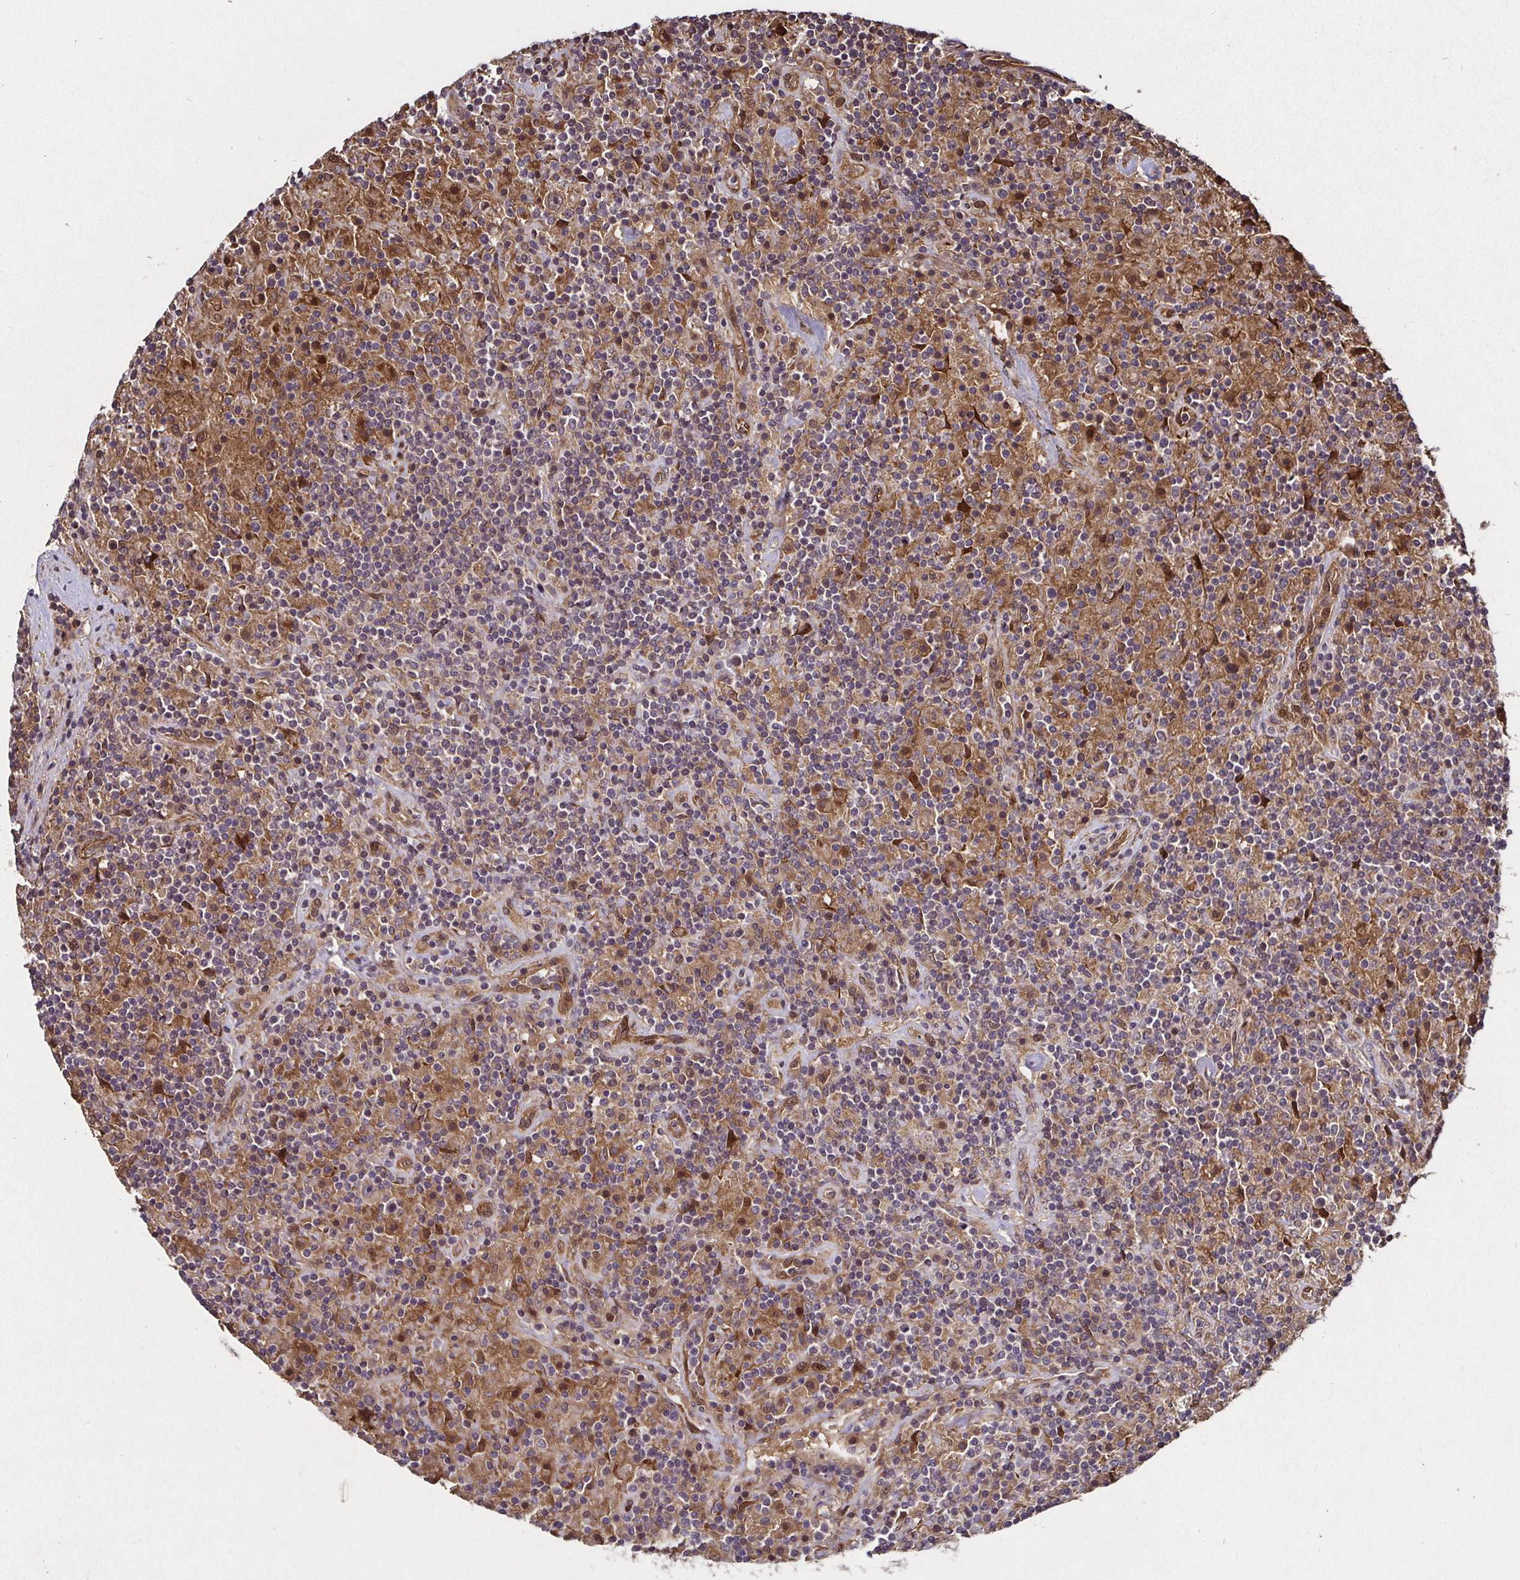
{"staining": {"intensity": "weak", "quantity": ">75%", "location": "cytoplasmic/membranous"}, "tissue": "lymphoma", "cell_type": "Tumor cells", "image_type": "cancer", "snomed": [{"axis": "morphology", "description": "Hodgkin's disease, NOS"}, {"axis": "topography", "description": "Lymph node"}], "caption": "Lymphoma stained with DAB IHC reveals low levels of weak cytoplasmic/membranous expression in approximately >75% of tumor cells. (Stains: DAB (3,3'-diaminobenzidine) in brown, nuclei in blue, Microscopy: brightfield microscopy at high magnification).", "gene": "SMYD3", "patient": {"sex": "male", "age": 70}}